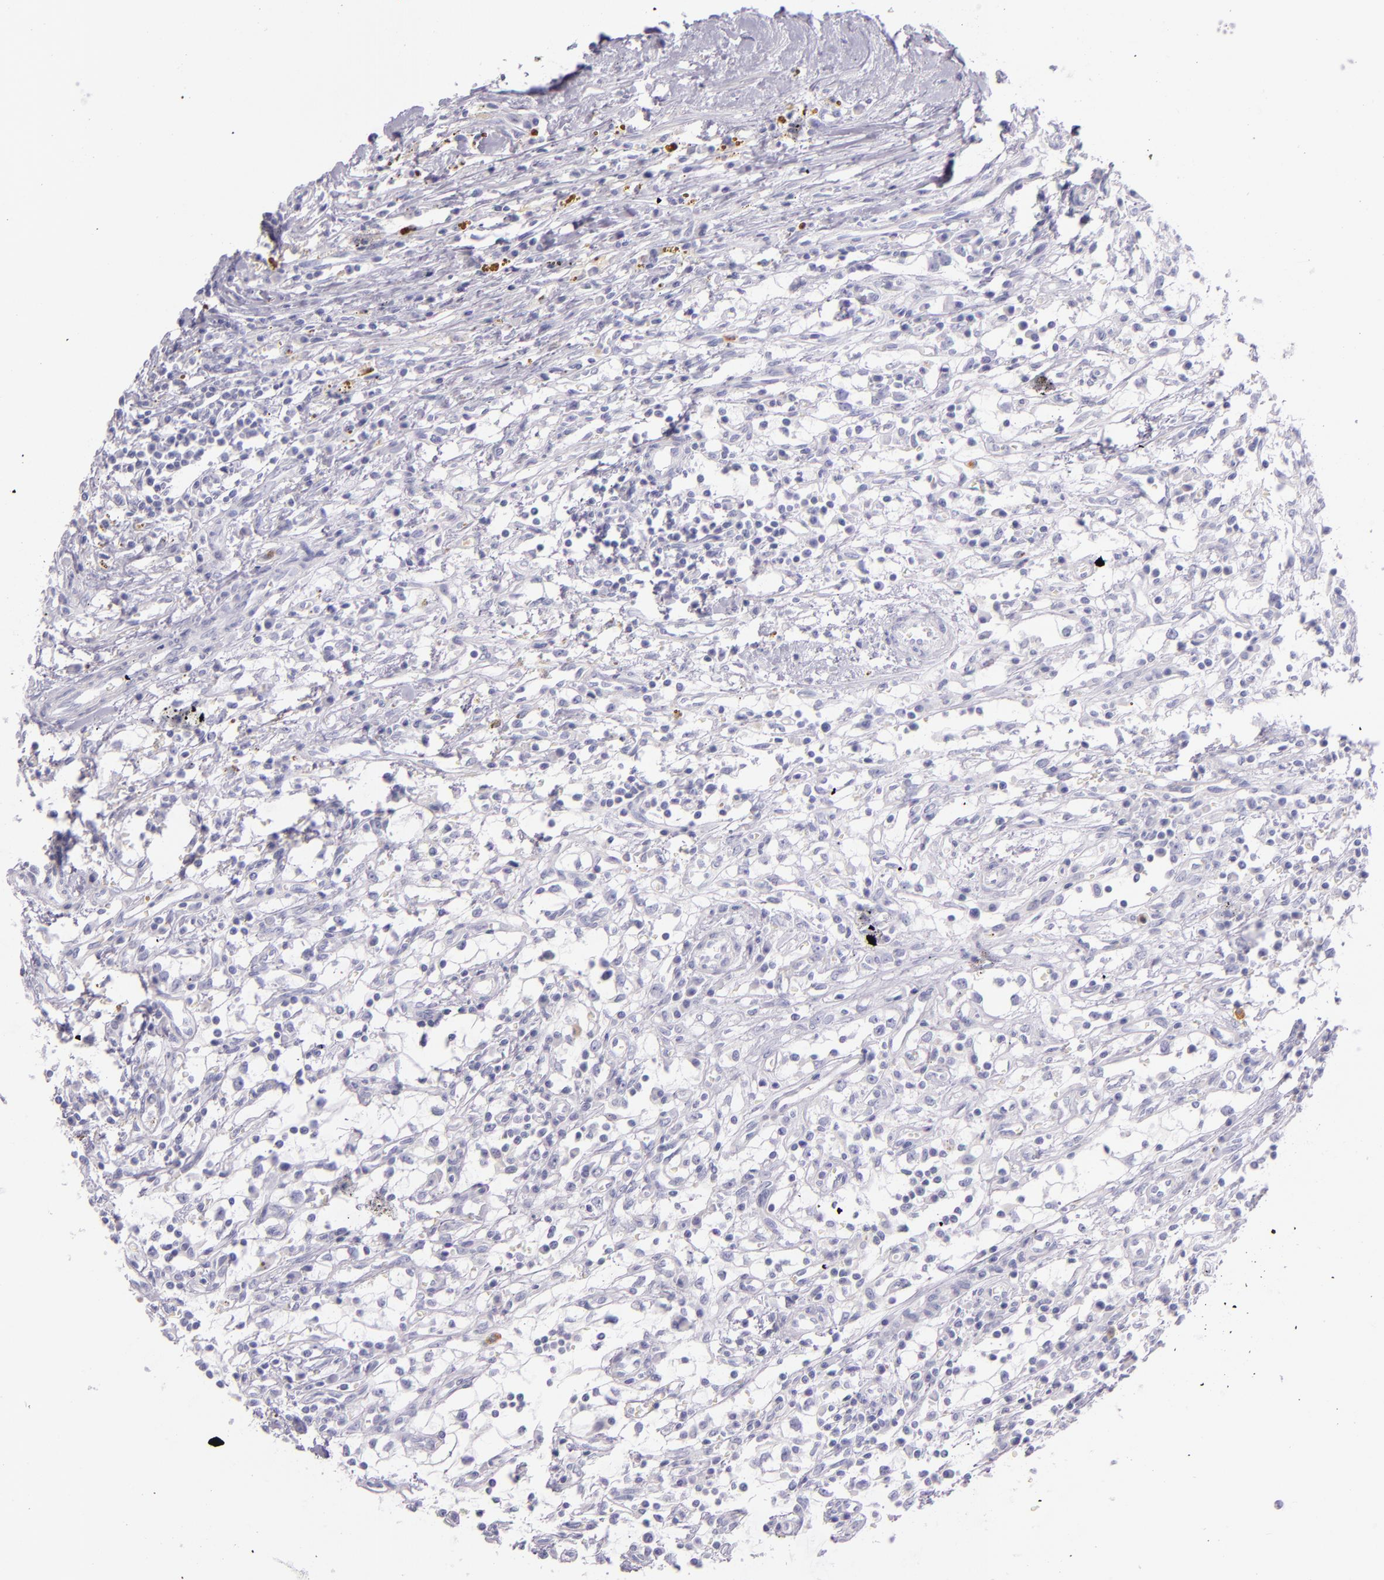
{"staining": {"intensity": "negative", "quantity": "none", "location": "none"}, "tissue": "renal cancer", "cell_type": "Tumor cells", "image_type": "cancer", "snomed": [{"axis": "morphology", "description": "Adenocarcinoma, NOS"}, {"axis": "topography", "description": "Kidney"}], "caption": "The IHC image has no significant staining in tumor cells of adenocarcinoma (renal) tissue.", "gene": "CEACAM1", "patient": {"sex": "male", "age": 82}}